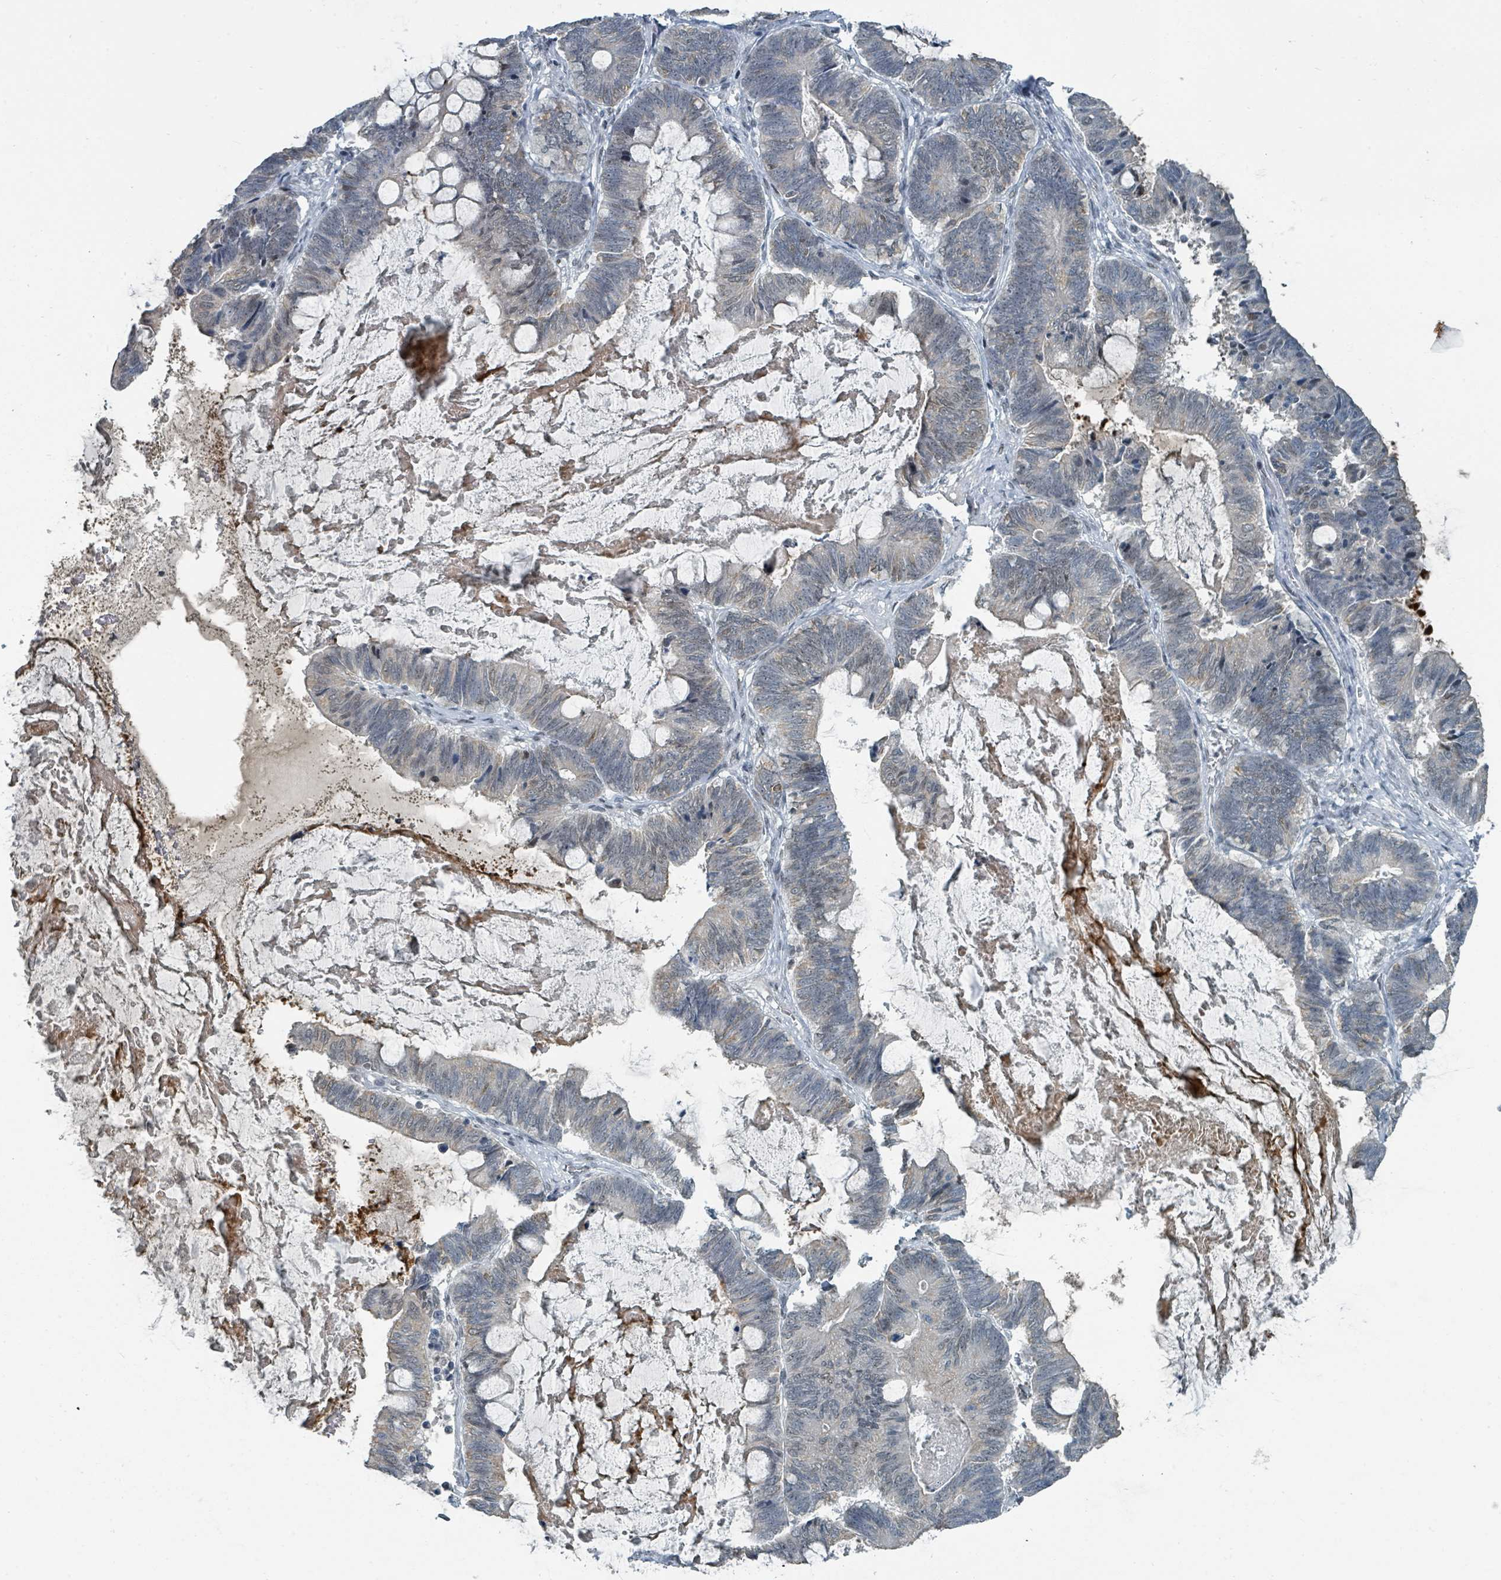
{"staining": {"intensity": "negative", "quantity": "none", "location": "none"}, "tissue": "ovarian cancer", "cell_type": "Tumor cells", "image_type": "cancer", "snomed": [{"axis": "morphology", "description": "Cystadenocarcinoma, mucinous, NOS"}, {"axis": "topography", "description": "Ovary"}], "caption": "The micrograph displays no staining of tumor cells in ovarian cancer.", "gene": "UCK1", "patient": {"sex": "female", "age": 61}}